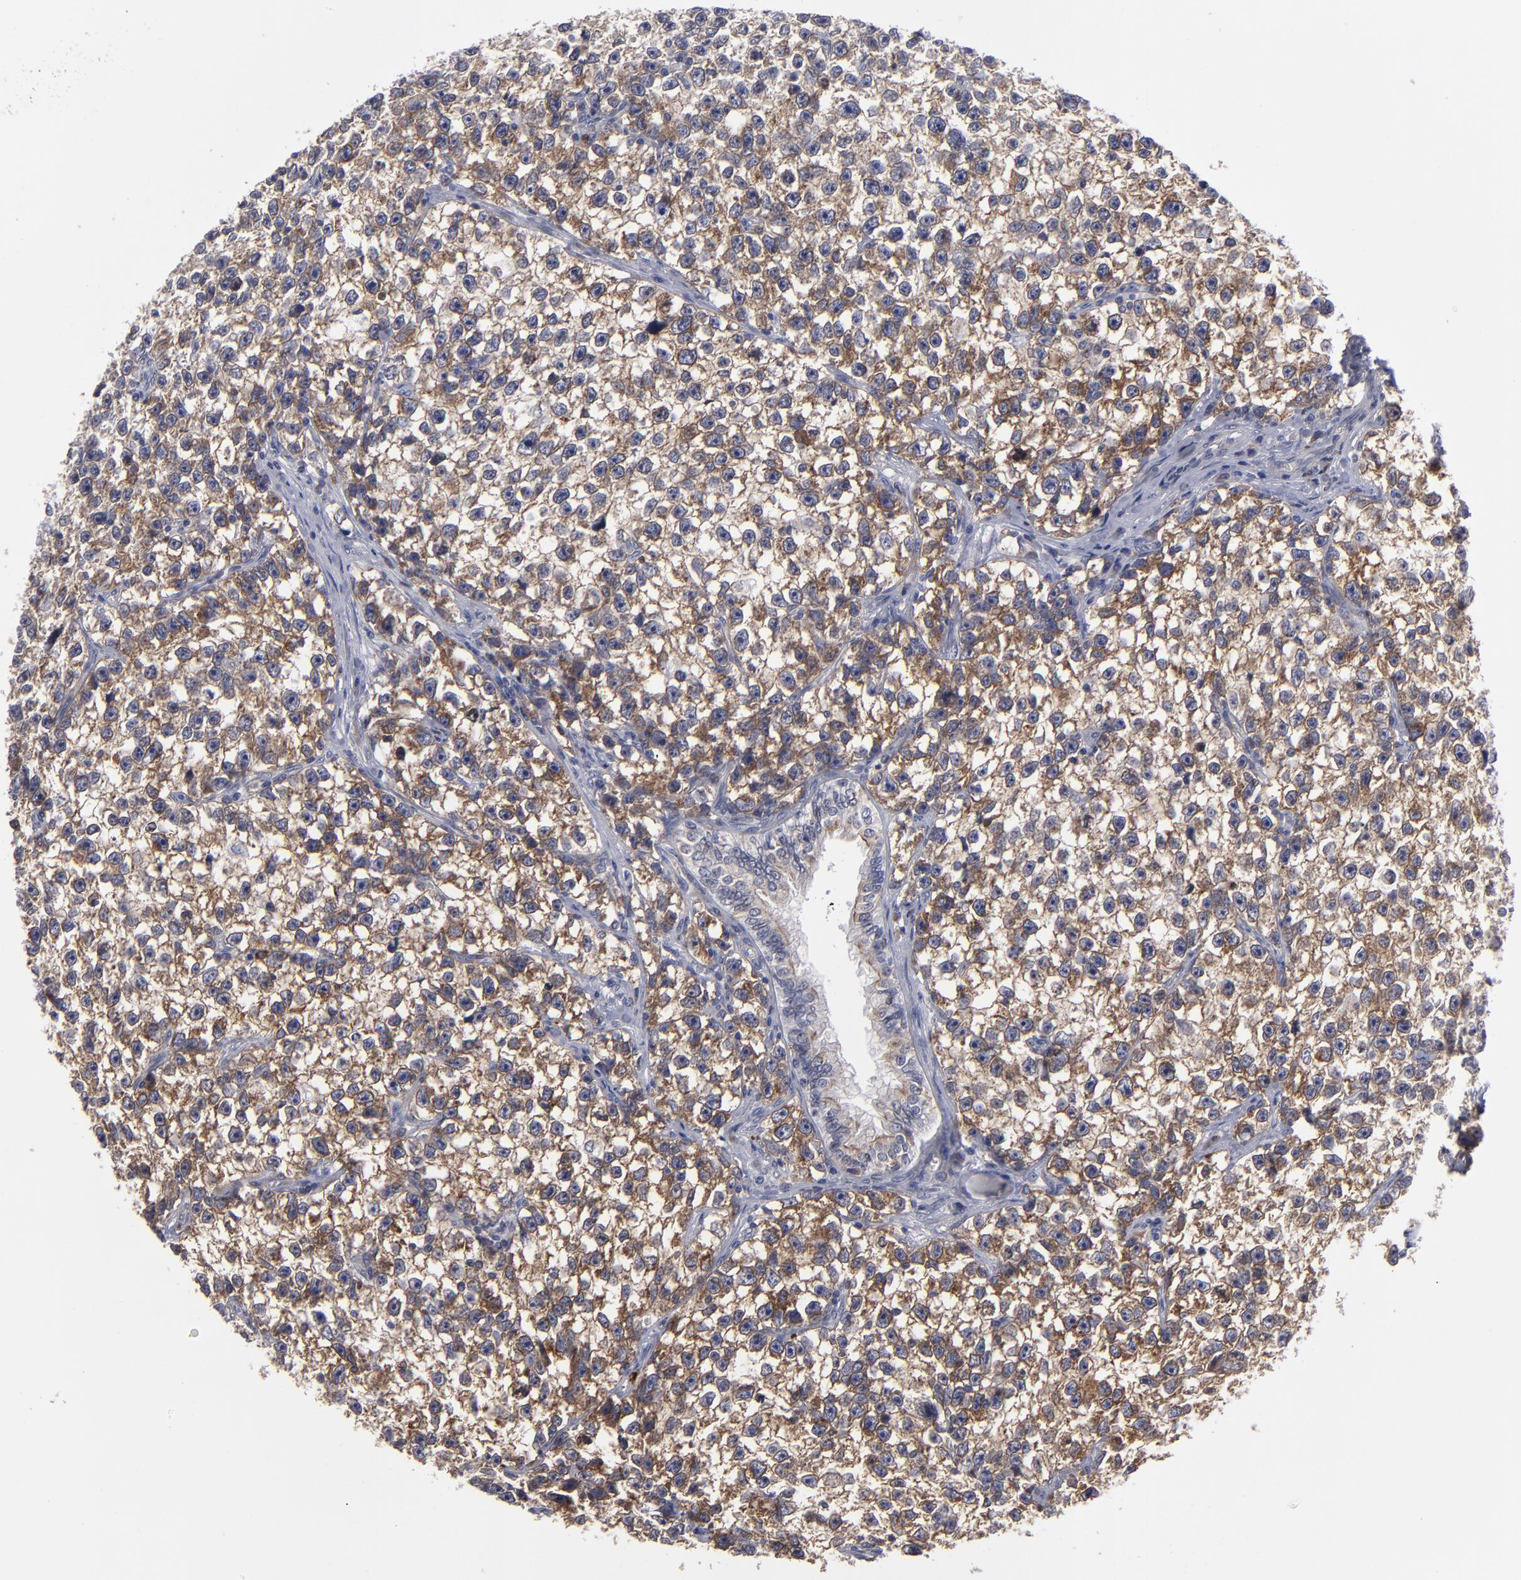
{"staining": {"intensity": "strong", "quantity": ">75%", "location": "cytoplasmic/membranous"}, "tissue": "testis cancer", "cell_type": "Tumor cells", "image_type": "cancer", "snomed": [{"axis": "morphology", "description": "Seminoma, NOS"}, {"axis": "morphology", "description": "Carcinoma, Embryonal, NOS"}, {"axis": "topography", "description": "Testis"}], "caption": "This image demonstrates immunohistochemistry staining of testis cancer, with high strong cytoplasmic/membranous expression in approximately >75% of tumor cells.", "gene": "CEP97", "patient": {"sex": "male", "age": 30}}